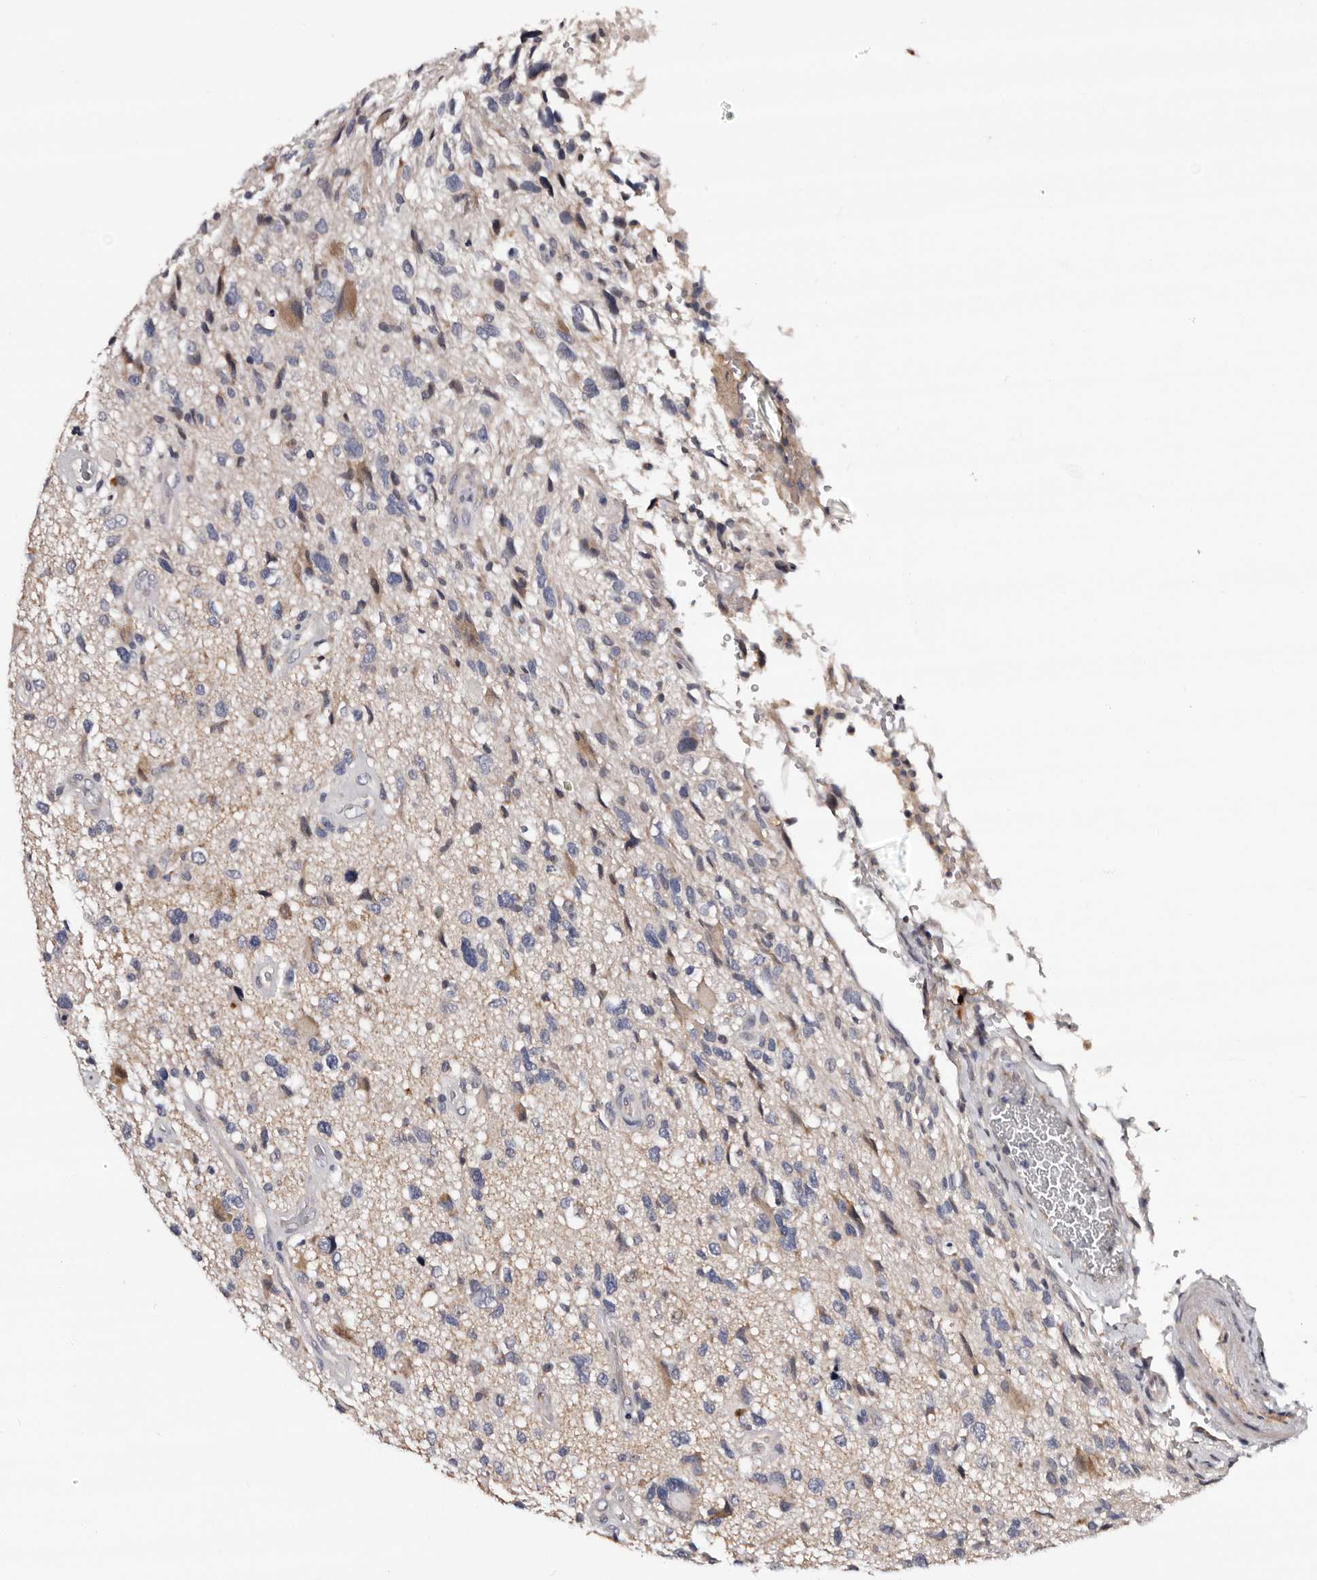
{"staining": {"intensity": "weak", "quantity": "<25%", "location": "cytoplasmic/membranous"}, "tissue": "glioma", "cell_type": "Tumor cells", "image_type": "cancer", "snomed": [{"axis": "morphology", "description": "Glioma, malignant, High grade"}, {"axis": "topography", "description": "Brain"}], "caption": "This histopathology image is of high-grade glioma (malignant) stained with immunohistochemistry to label a protein in brown with the nuclei are counter-stained blue. There is no expression in tumor cells. The staining is performed using DAB (3,3'-diaminobenzidine) brown chromogen with nuclei counter-stained in using hematoxylin.", "gene": "TAF4B", "patient": {"sex": "male", "age": 33}}